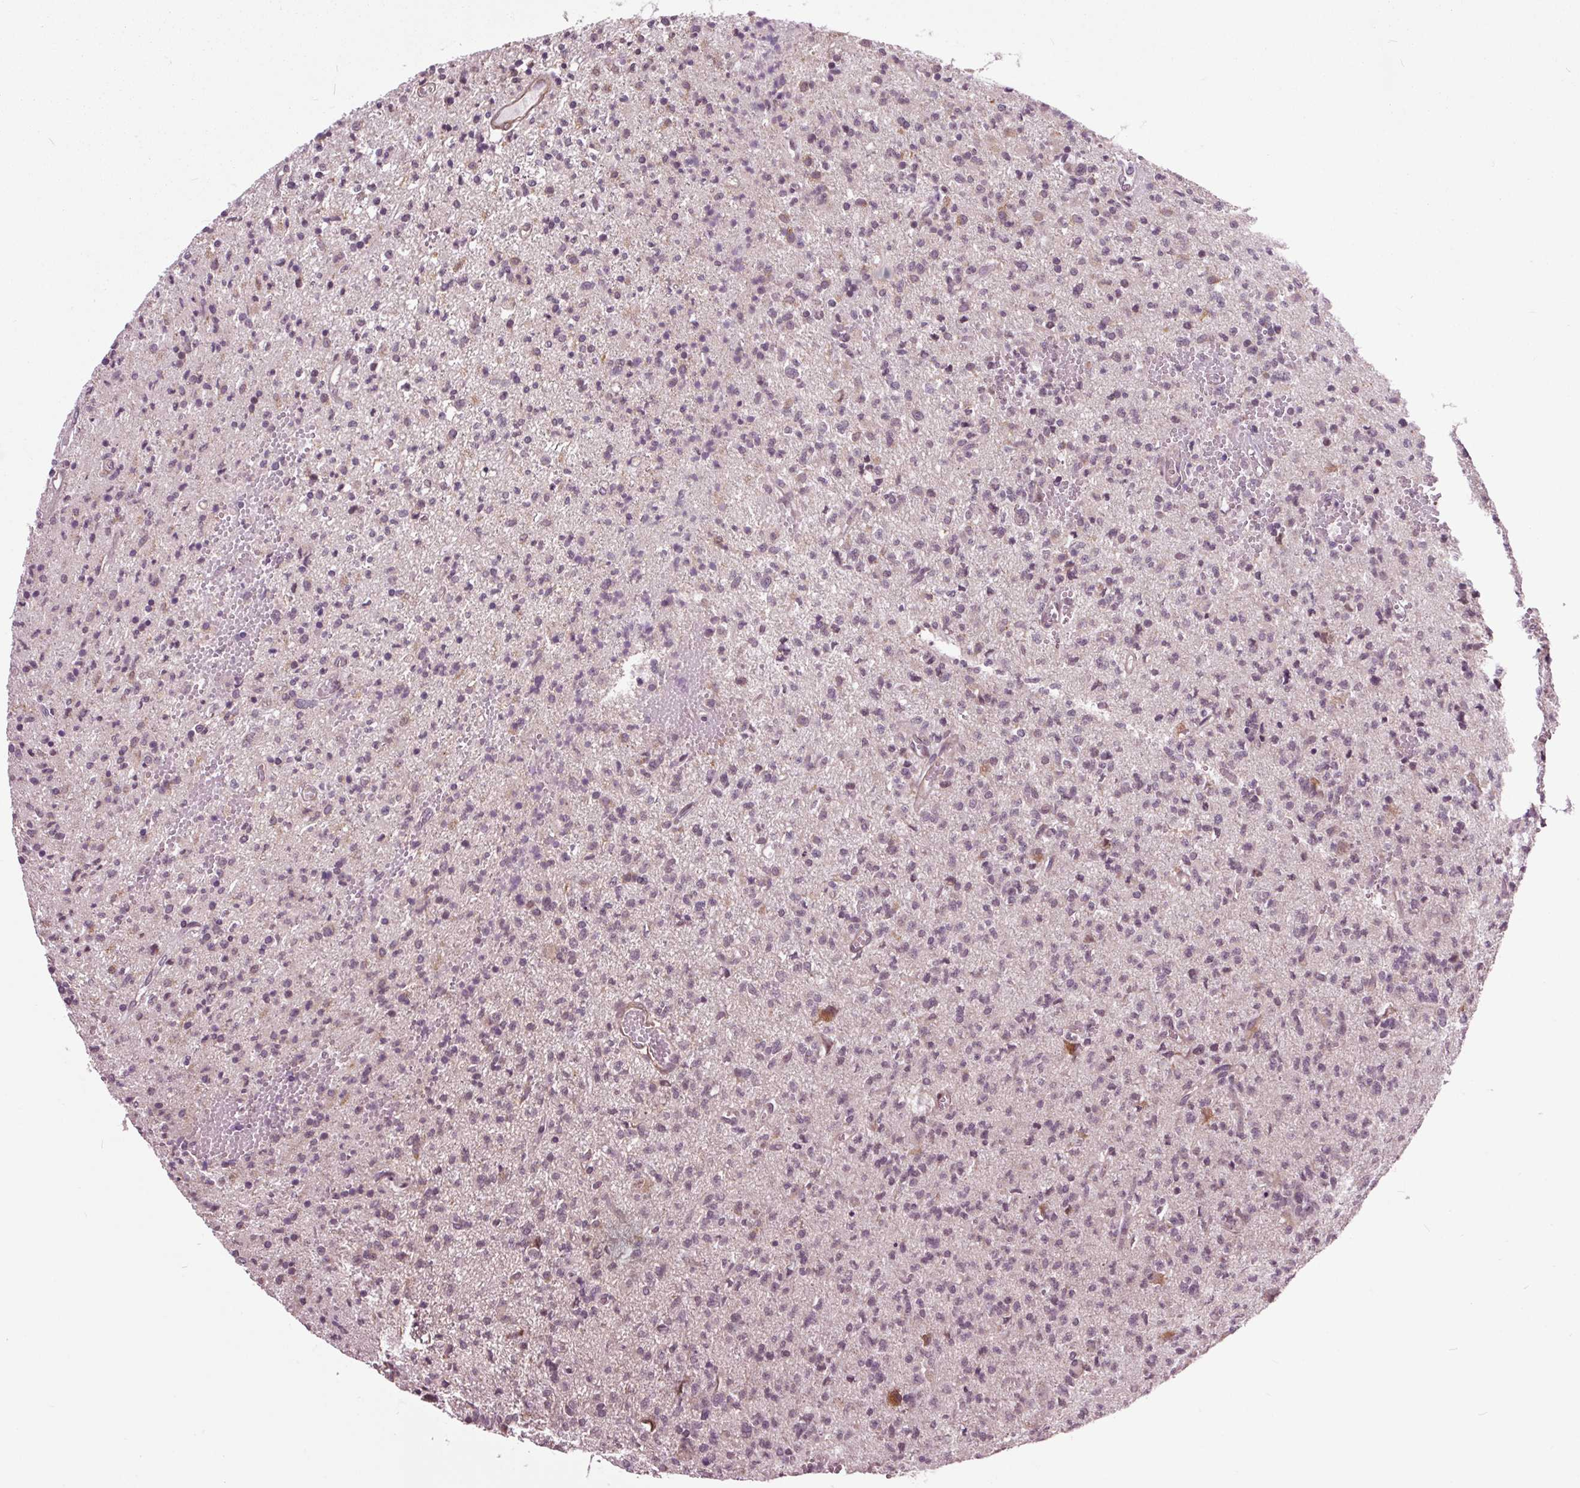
{"staining": {"intensity": "negative", "quantity": "none", "location": "none"}, "tissue": "glioma", "cell_type": "Tumor cells", "image_type": "cancer", "snomed": [{"axis": "morphology", "description": "Glioma, malignant, Low grade"}, {"axis": "topography", "description": "Brain"}], "caption": "Immunohistochemistry photomicrograph of human glioma stained for a protein (brown), which displays no positivity in tumor cells.", "gene": "HAUS5", "patient": {"sex": "male", "age": 64}}